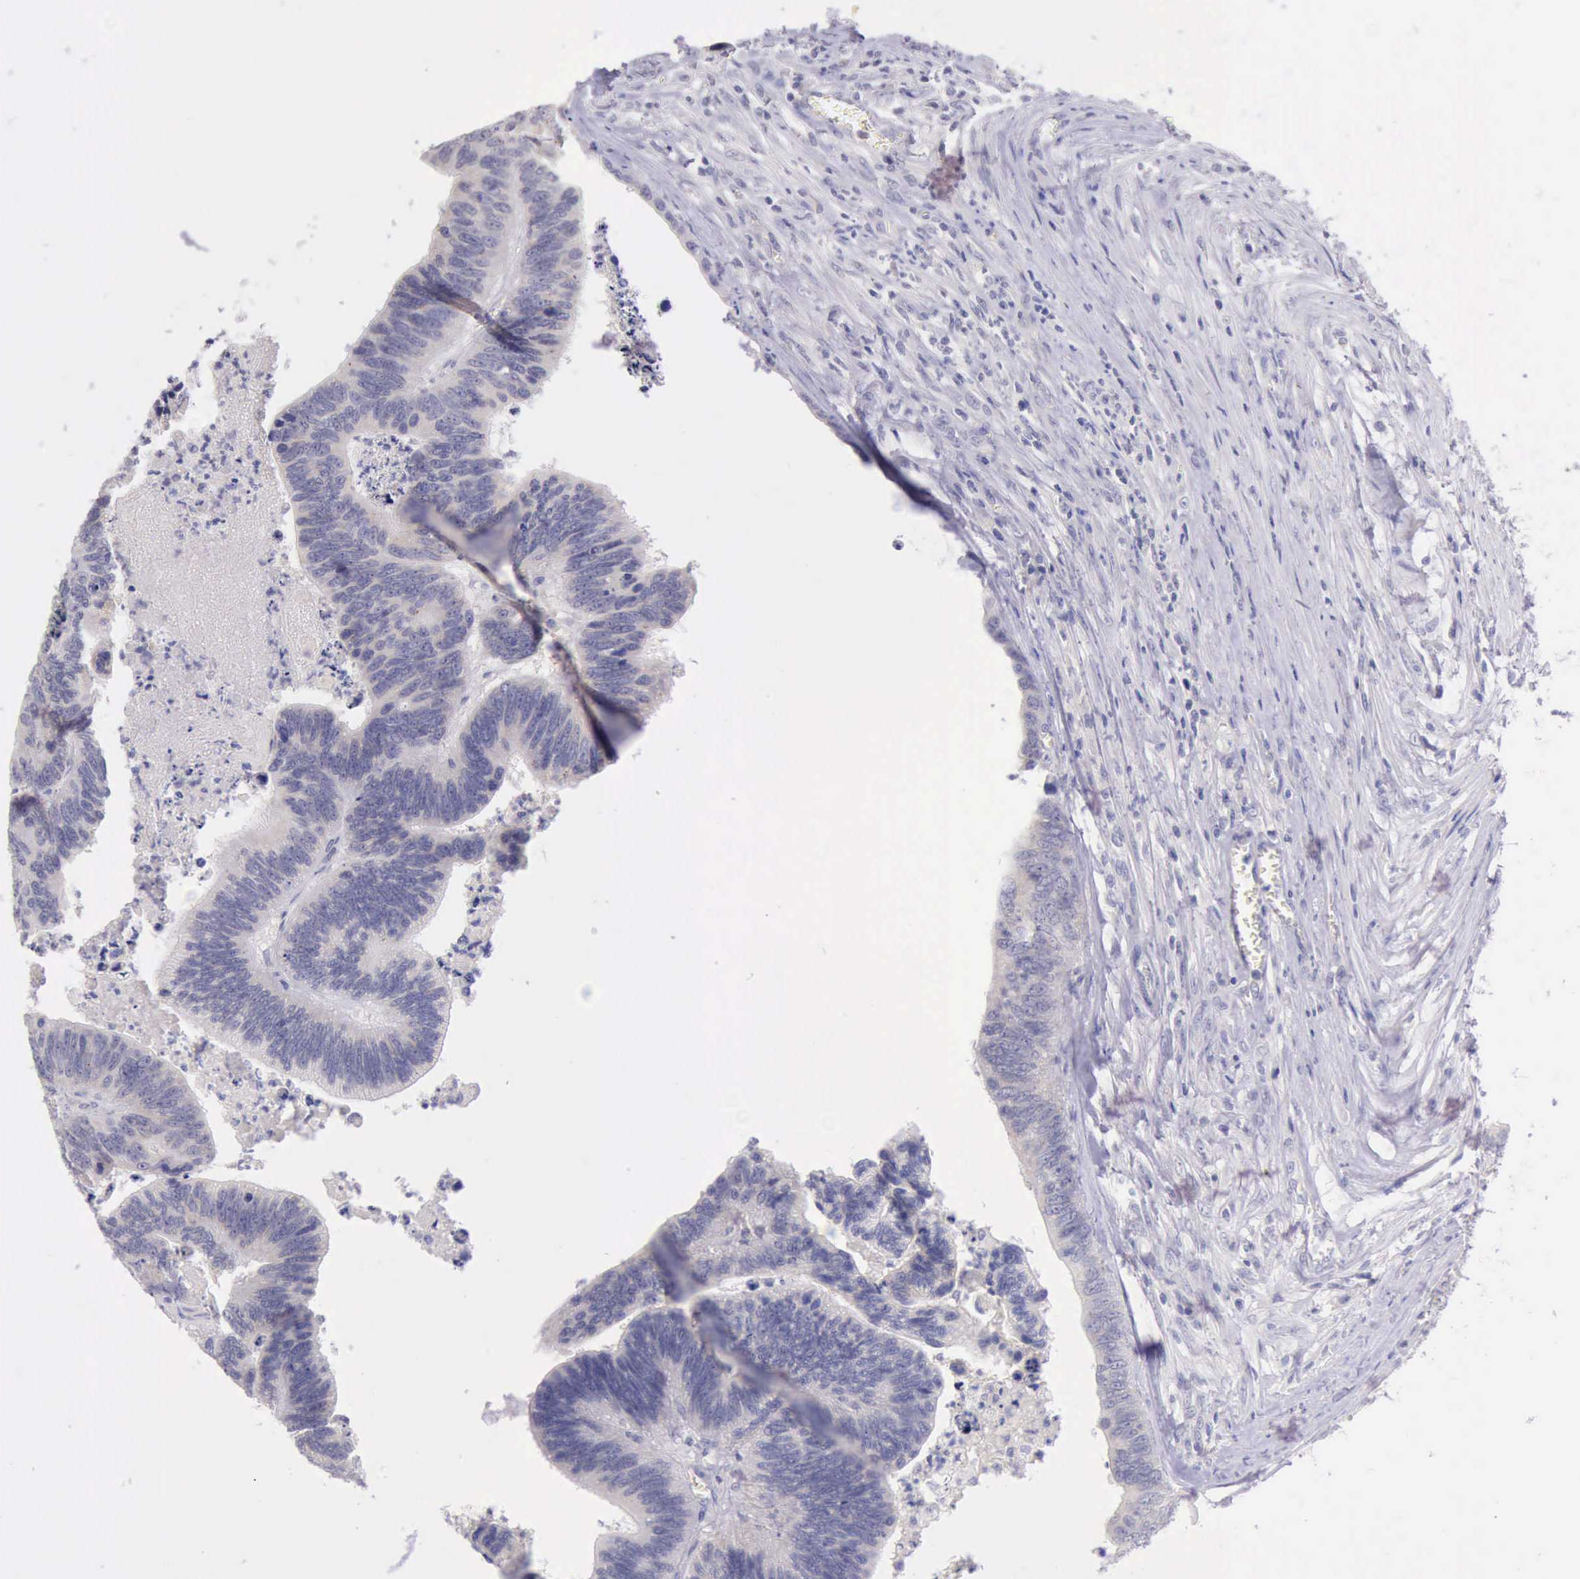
{"staining": {"intensity": "negative", "quantity": "none", "location": "none"}, "tissue": "colorectal cancer", "cell_type": "Tumor cells", "image_type": "cancer", "snomed": [{"axis": "morphology", "description": "Adenocarcinoma, NOS"}, {"axis": "topography", "description": "Colon"}], "caption": "The photomicrograph demonstrates no significant positivity in tumor cells of colorectal adenocarcinoma.", "gene": "LRFN5", "patient": {"sex": "male", "age": 72}}